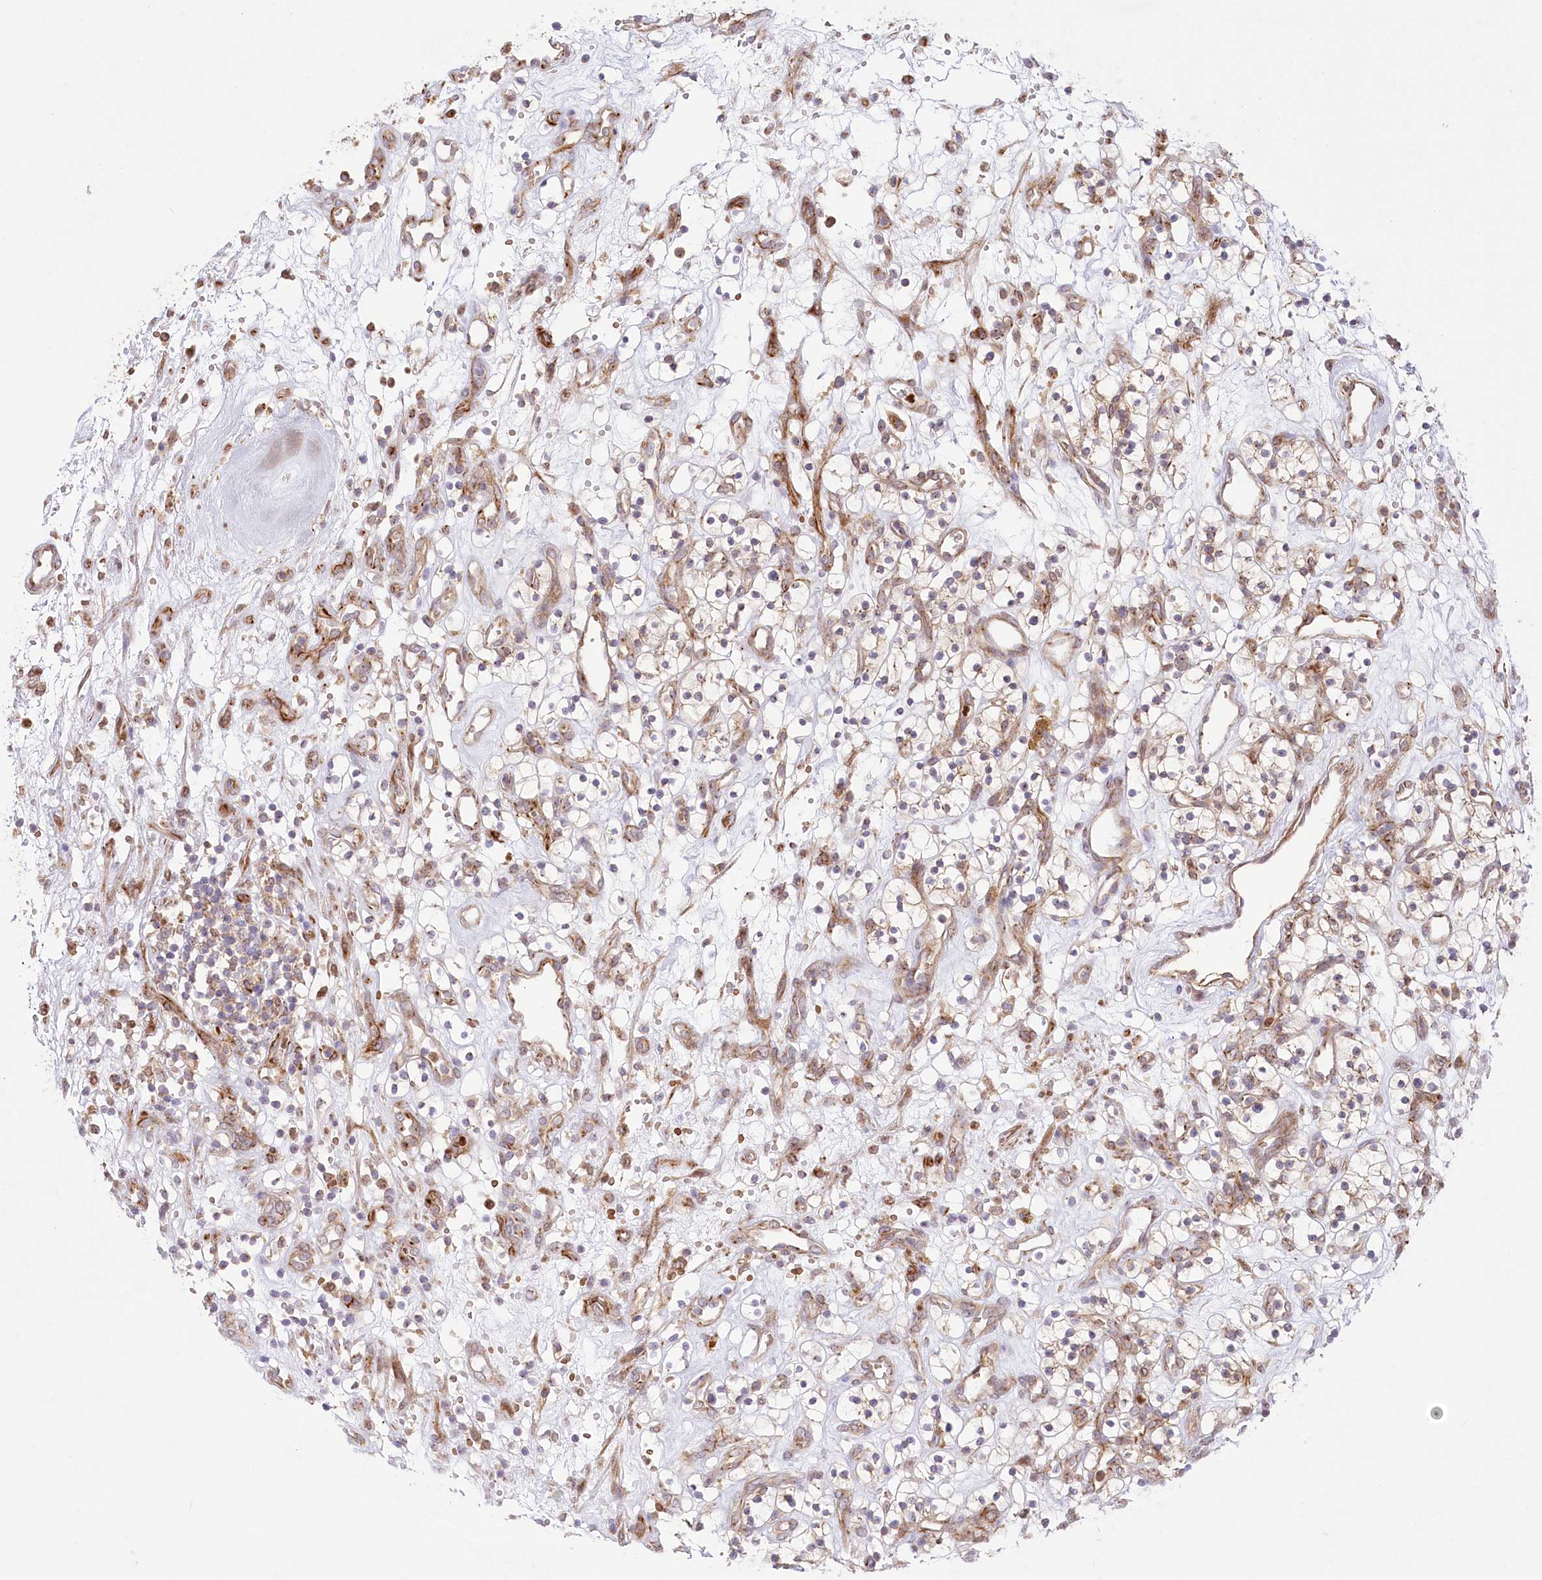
{"staining": {"intensity": "negative", "quantity": "none", "location": "none"}, "tissue": "renal cancer", "cell_type": "Tumor cells", "image_type": "cancer", "snomed": [{"axis": "morphology", "description": "Adenocarcinoma, NOS"}, {"axis": "topography", "description": "Kidney"}], "caption": "Immunohistochemistry (IHC) photomicrograph of renal adenocarcinoma stained for a protein (brown), which shows no positivity in tumor cells.", "gene": "COMMD3", "patient": {"sex": "female", "age": 57}}